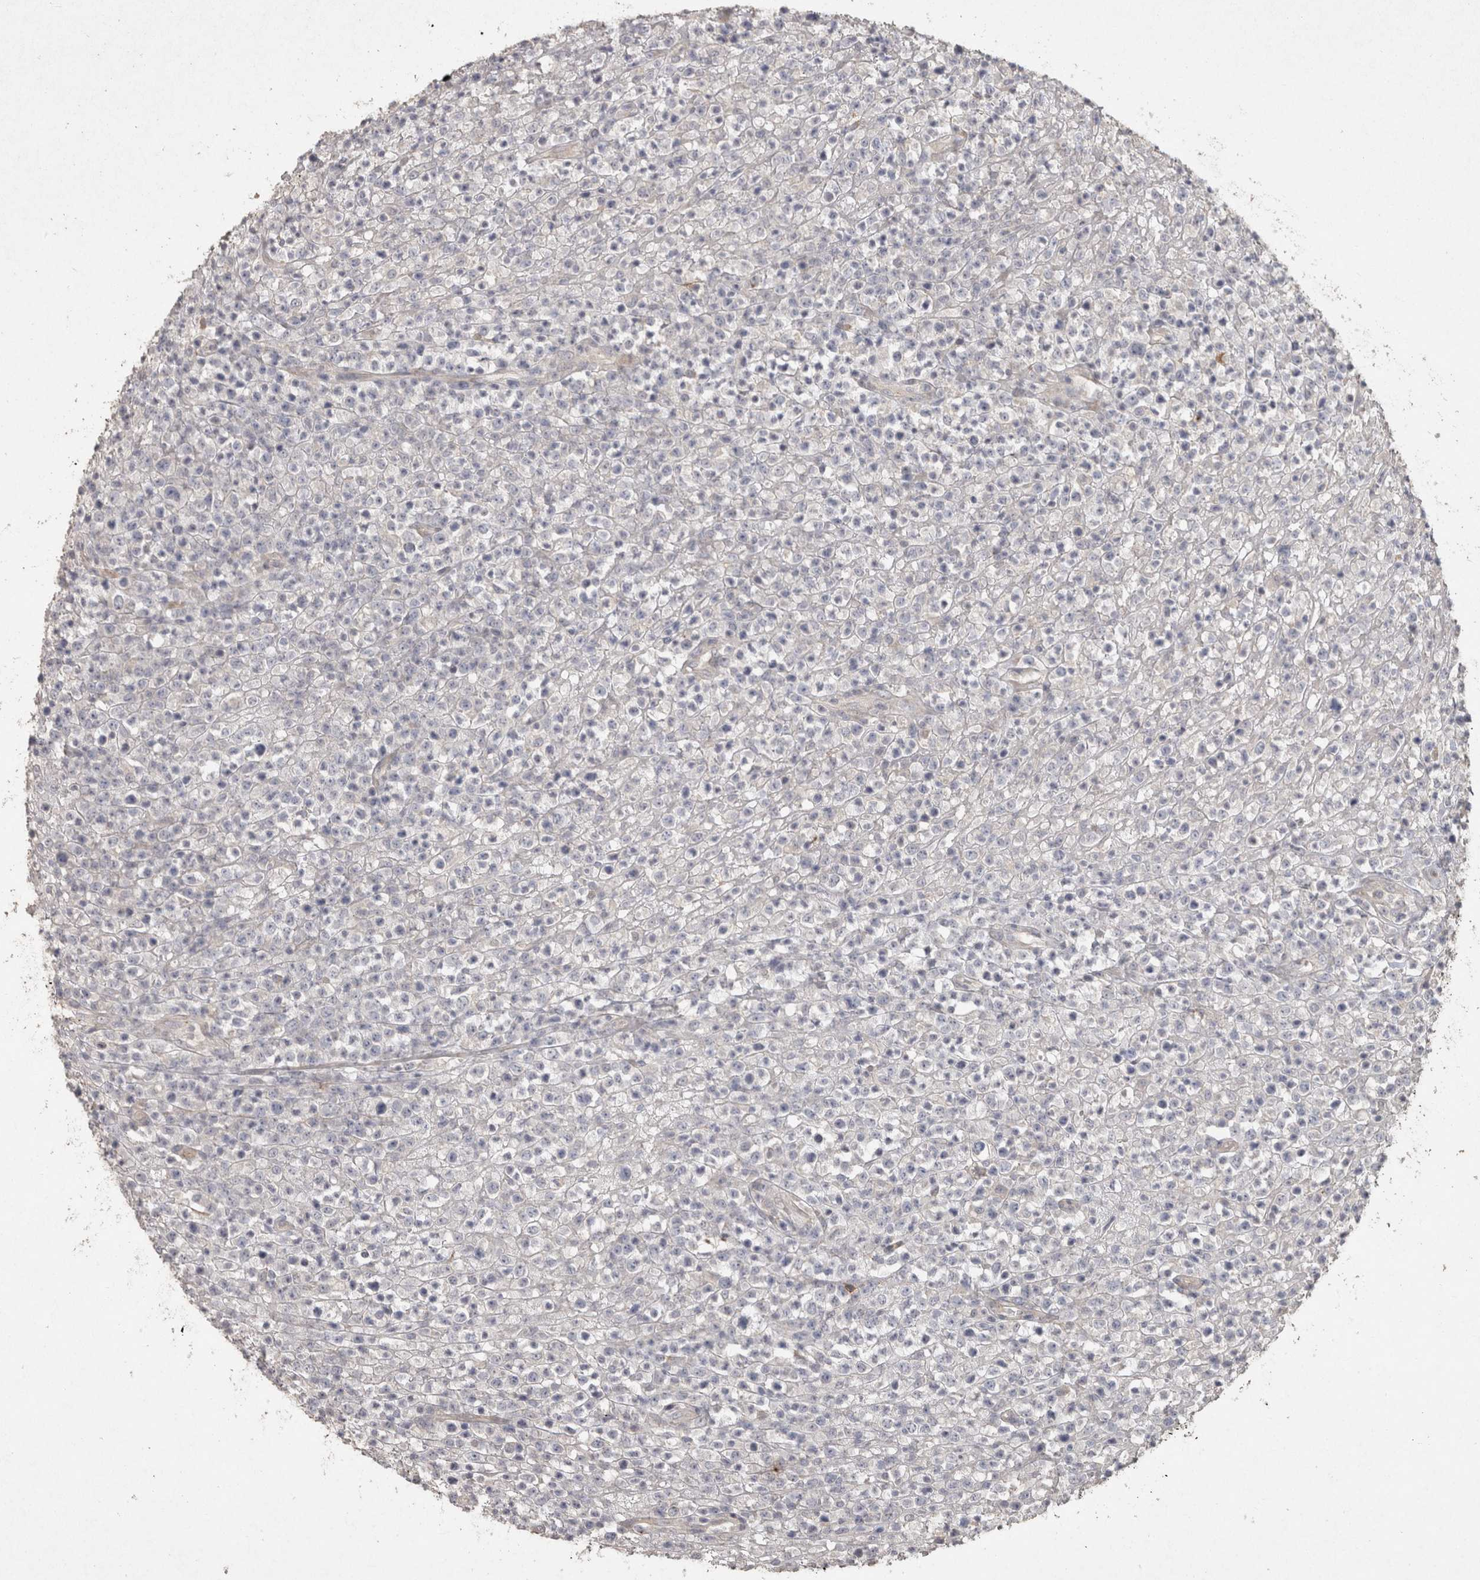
{"staining": {"intensity": "negative", "quantity": "none", "location": "none"}, "tissue": "lymphoma", "cell_type": "Tumor cells", "image_type": "cancer", "snomed": [{"axis": "morphology", "description": "Malignant lymphoma, non-Hodgkin's type, High grade"}, {"axis": "topography", "description": "Colon"}], "caption": "DAB immunohistochemical staining of human lymphoma reveals no significant positivity in tumor cells.", "gene": "OSTN", "patient": {"sex": "female", "age": 53}}